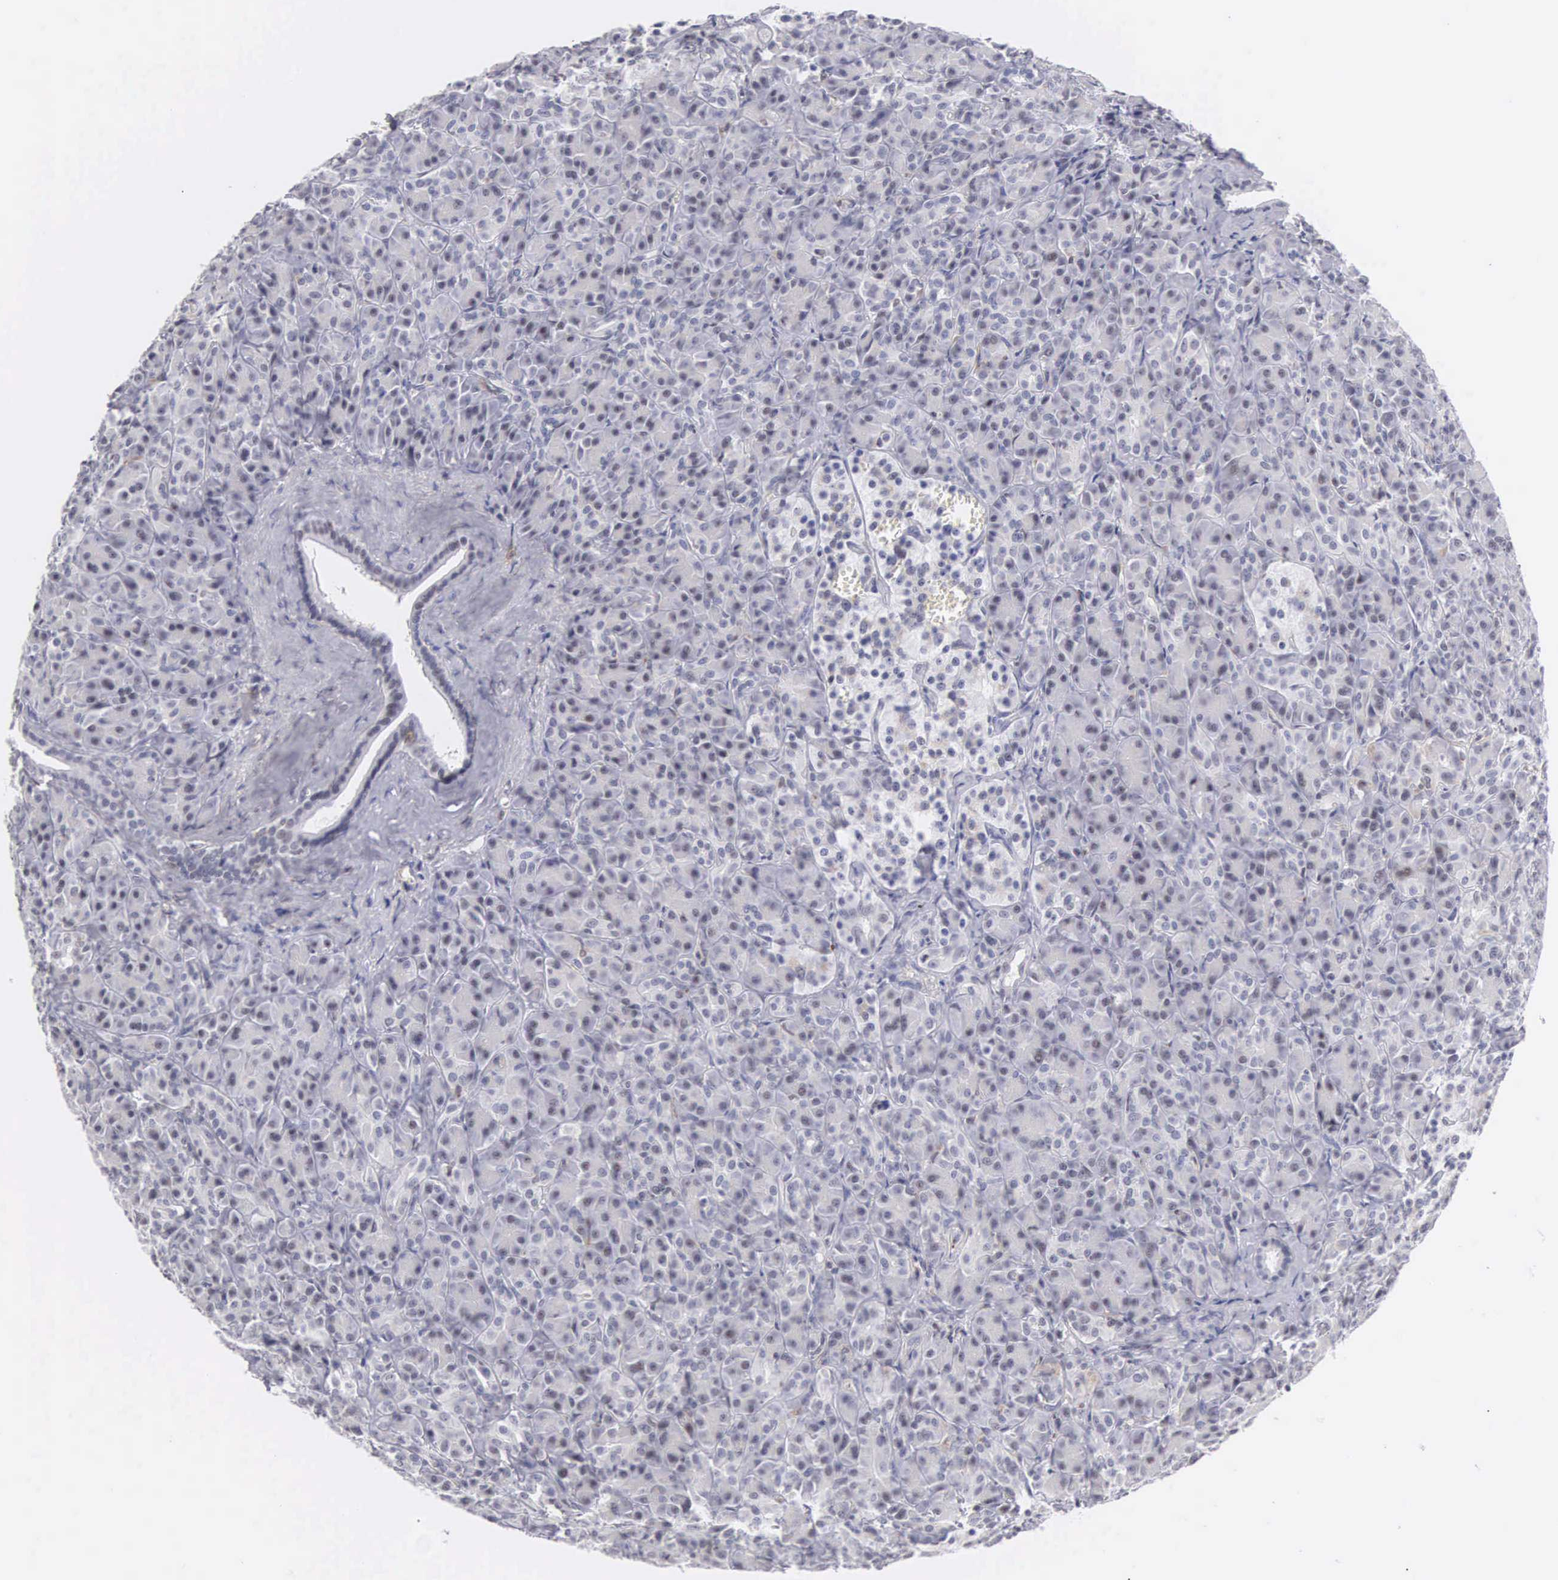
{"staining": {"intensity": "negative", "quantity": "none", "location": "none"}, "tissue": "pancreas", "cell_type": "Exocrine glandular cells", "image_type": "normal", "snomed": [{"axis": "morphology", "description": "Normal tissue, NOS"}, {"axis": "topography", "description": "Lymph node"}, {"axis": "topography", "description": "Pancreas"}], "caption": "DAB (3,3'-diaminobenzidine) immunohistochemical staining of normal human pancreas reveals no significant expression in exocrine glandular cells. (Stains: DAB (3,3'-diaminobenzidine) immunohistochemistry (IHC) with hematoxylin counter stain, Microscopy: brightfield microscopy at high magnification).", "gene": "FAM47A", "patient": {"sex": "male", "age": 59}}